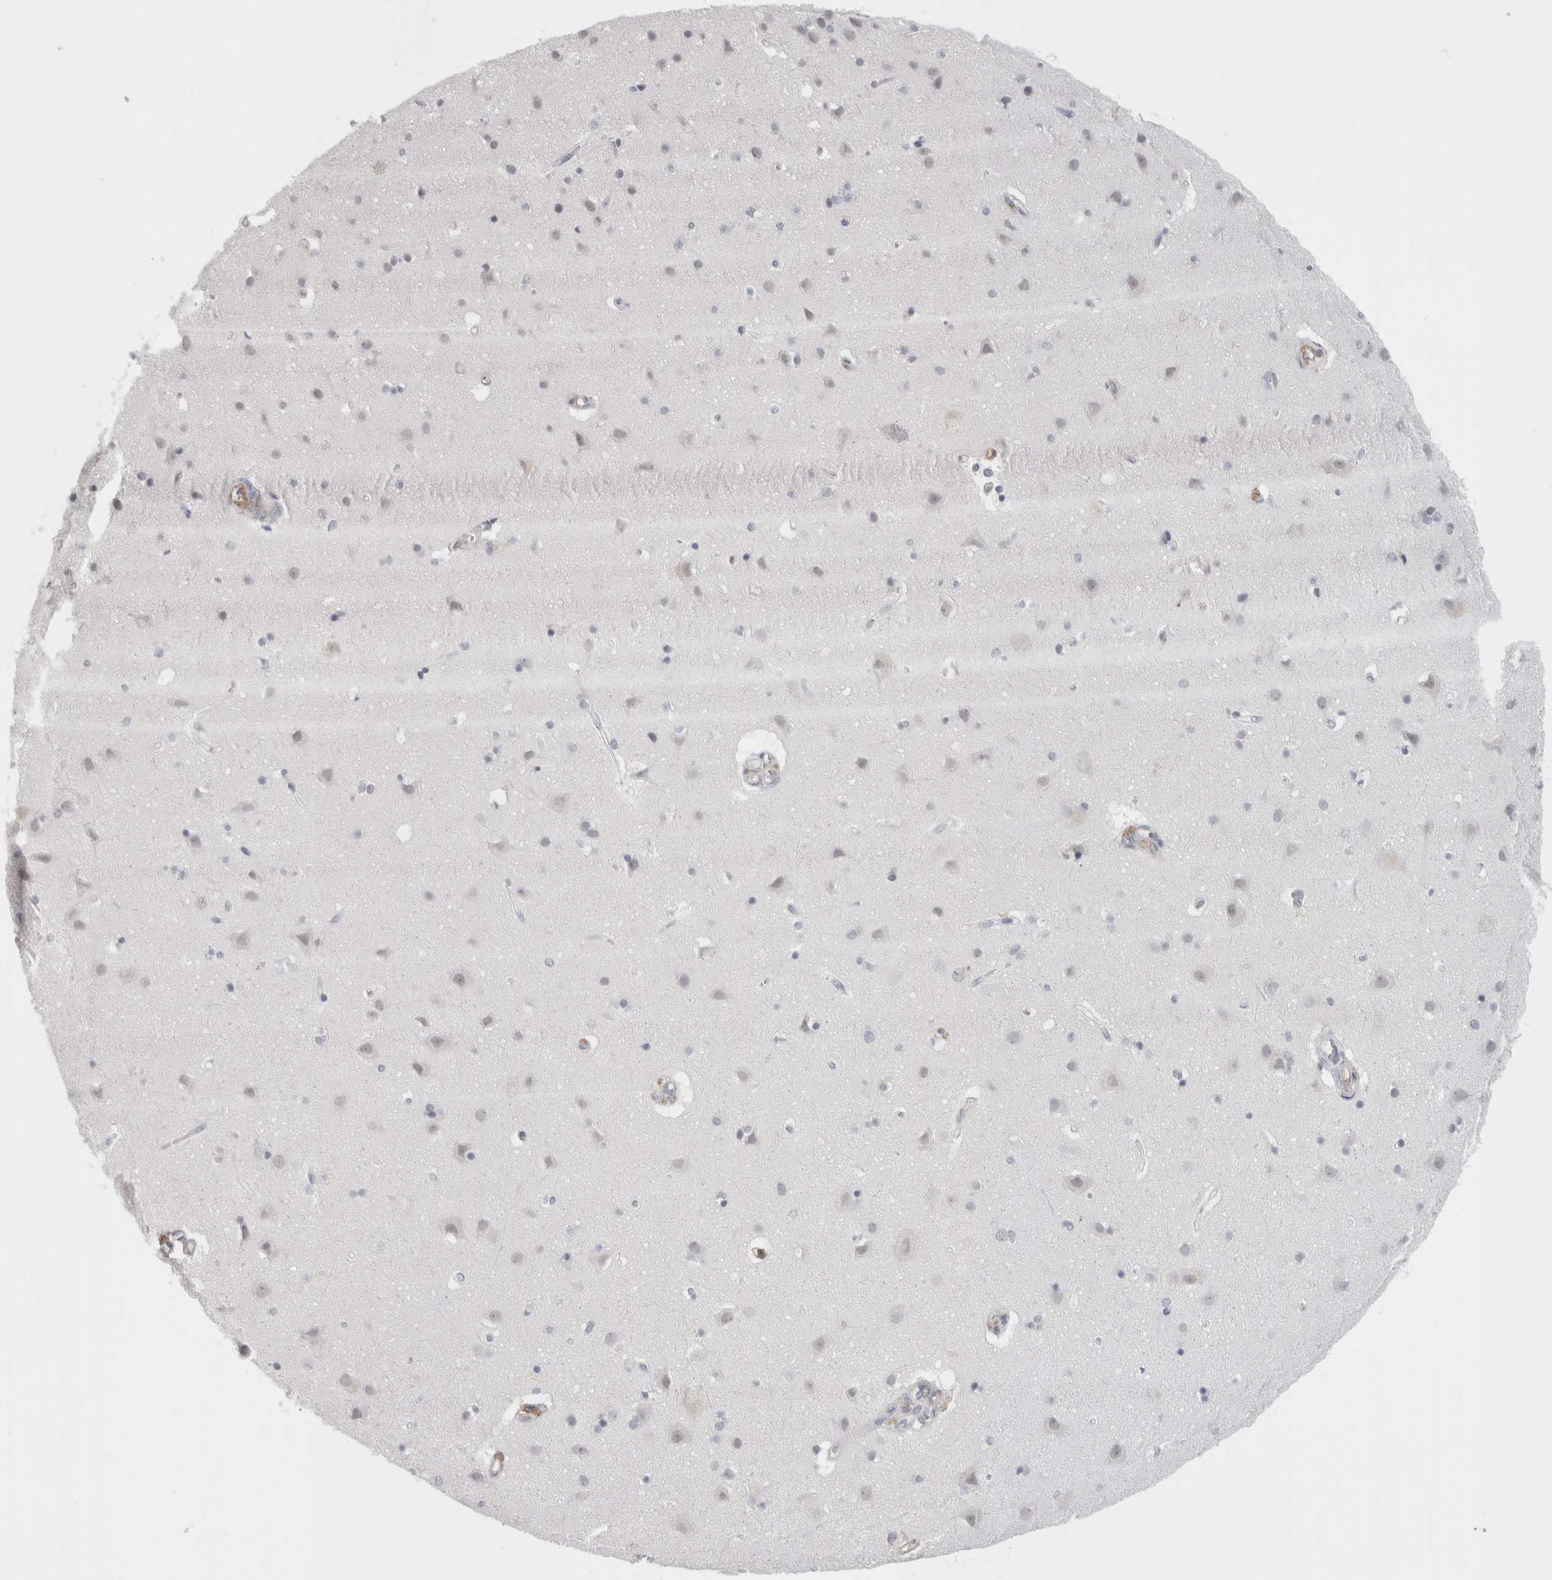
{"staining": {"intensity": "negative", "quantity": "none", "location": "none"}, "tissue": "cerebral cortex", "cell_type": "Endothelial cells", "image_type": "normal", "snomed": [{"axis": "morphology", "description": "Normal tissue, NOS"}, {"axis": "topography", "description": "Cerebral cortex"}], "caption": "Micrograph shows no protein positivity in endothelial cells of unremarkable cerebral cortex.", "gene": "FBLIM1", "patient": {"sex": "male", "age": 54}}